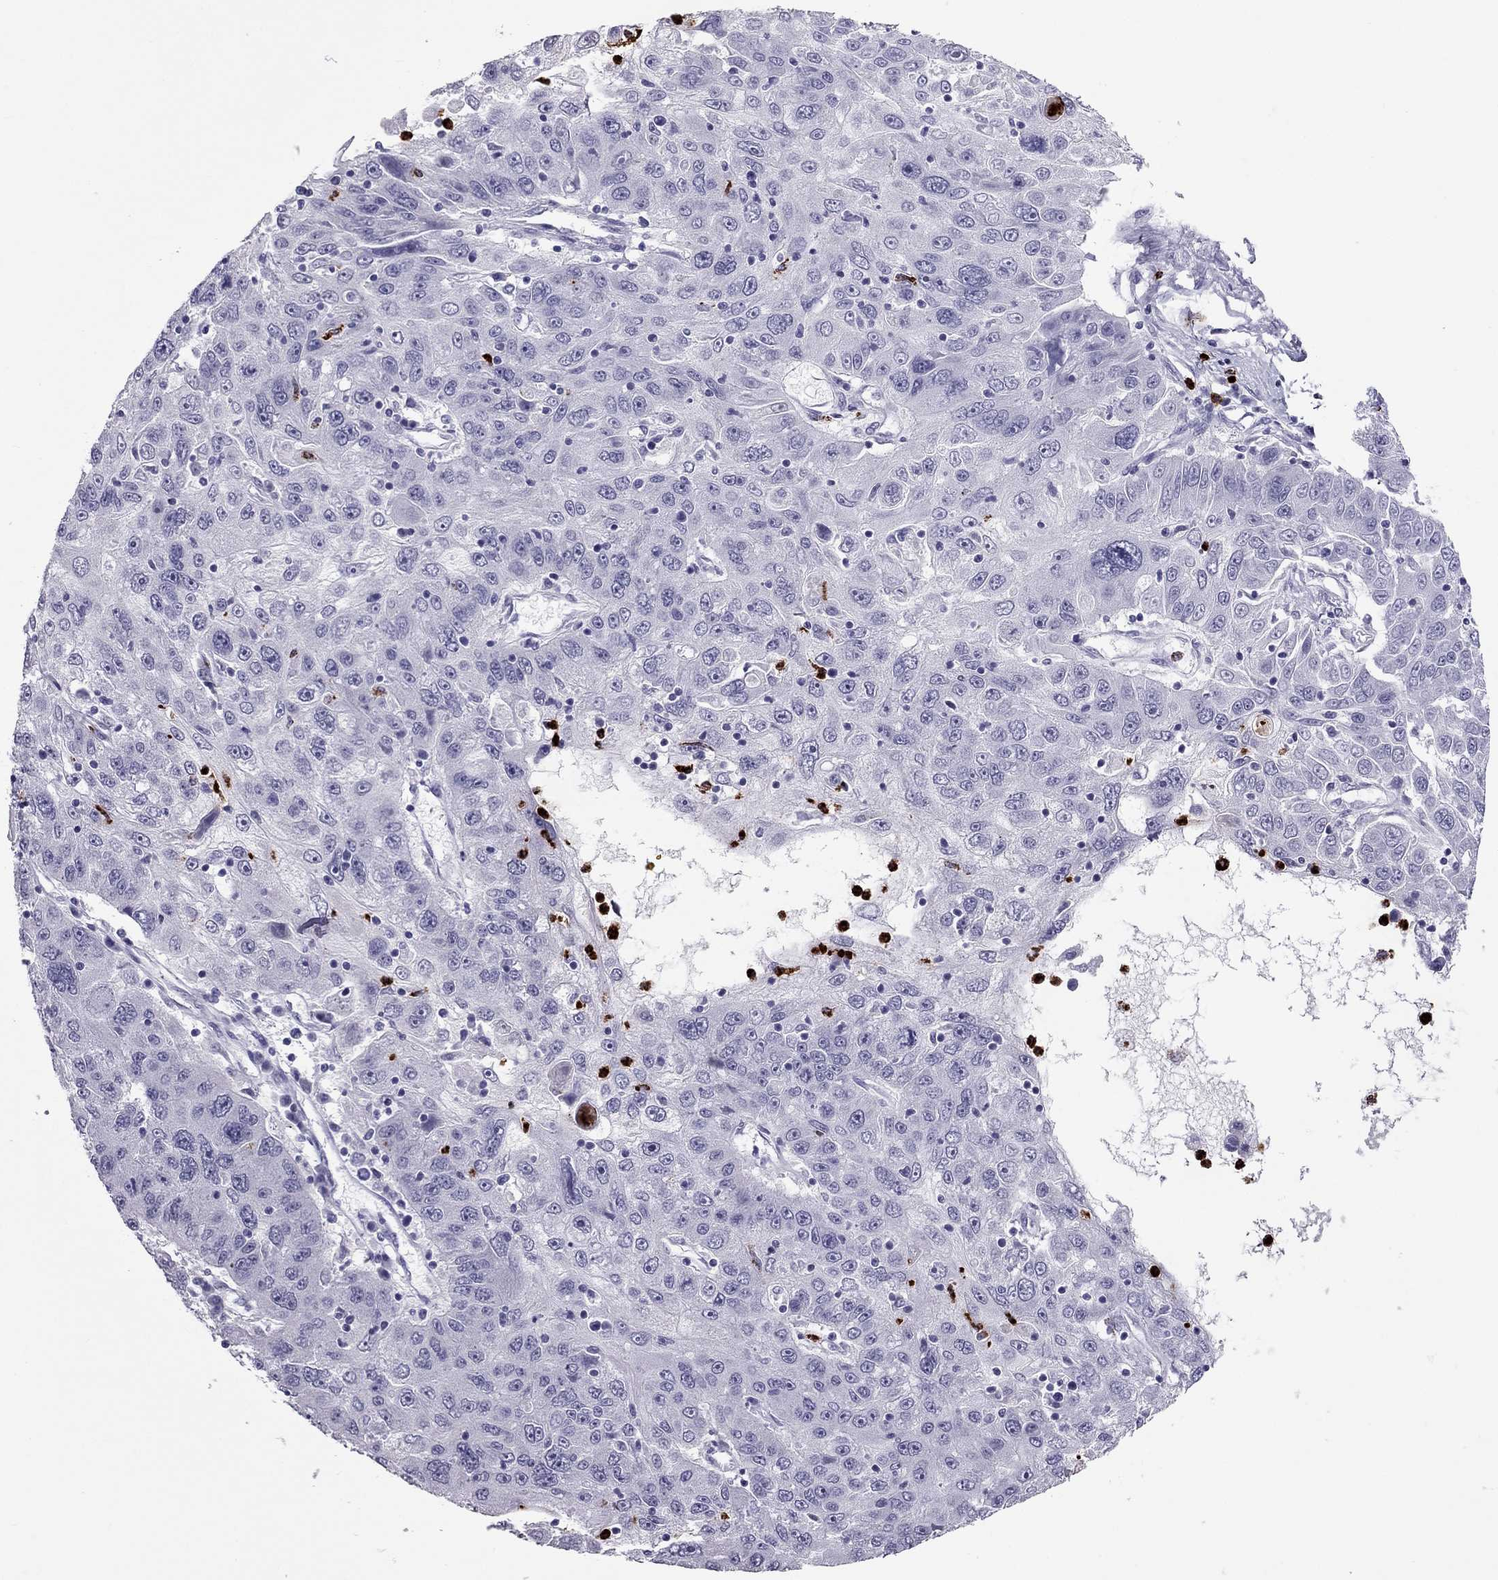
{"staining": {"intensity": "negative", "quantity": "none", "location": "none"}, "tissue": "stomach cancer", "cell_type": "Tumor cells", "image_type": "cancer", "snomed": [{"axis": "morphology", "description": "Adenocarcinoma, NOS"}, {"axis": "topography", "description": "Stomach"}], "caption": "DAB immunohistochemical staining of stomach cancer reveals no significant positivity in tumor cells.", "gene": "CCL27", "patient": {"sex": "male", "age": 56}}